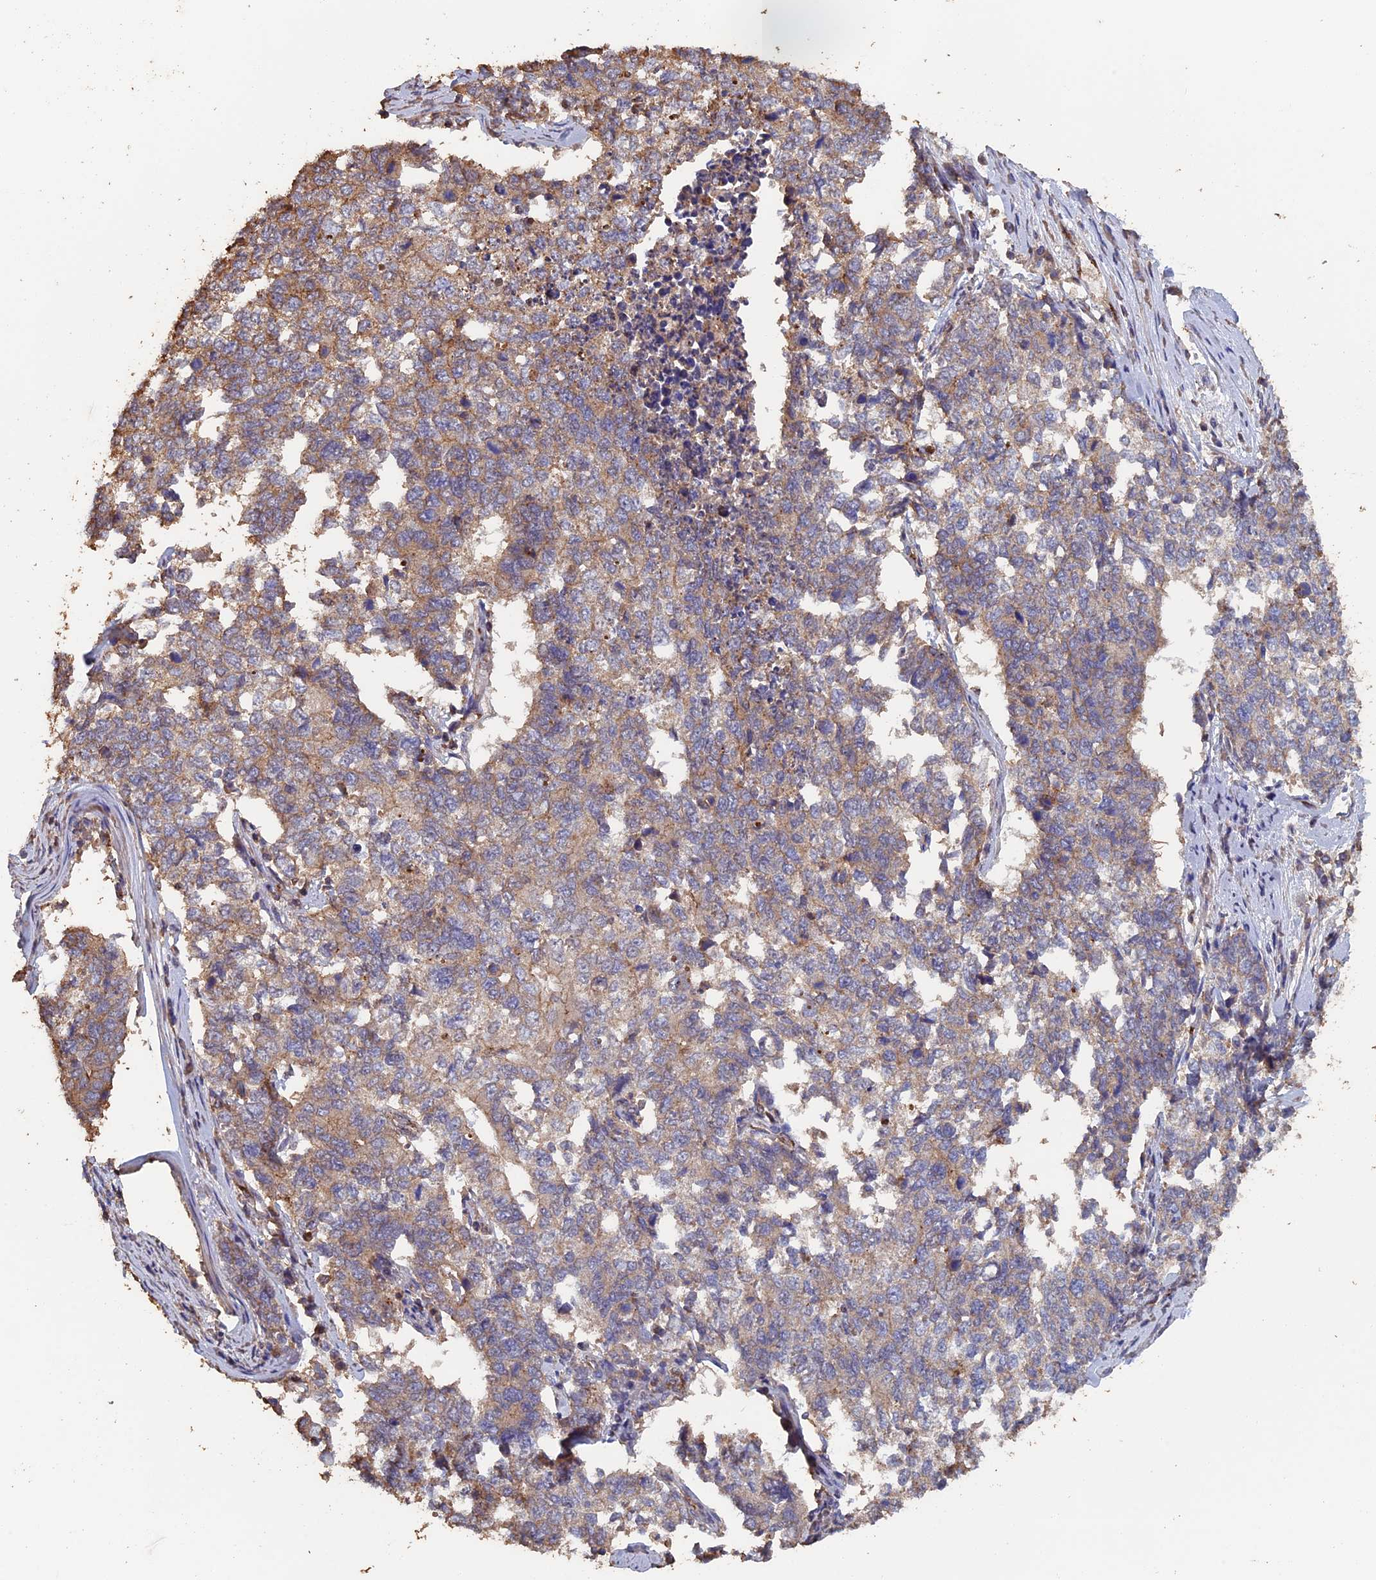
{"staining": {"intensity": "weak", "quantity": "25%-75%", "location": "cytoplasmic/membranous"}, "tissue": "cervical cancer", "cell_type": "Tumor cells", "image_type": "cancer", "snomed": [{"axis": "morphology", "description": "Squamous cell carcinoma, NOS"}, {"axis": "topography", "description": "Cervix"}], "caption": "Approximately 25%-75% of tumor cells in human cervical squamous cell carcinoma display weak cytoplasmic/membranous protein positivity as visualized by brown immunohistochemical staining.", "gene": "PIGQ", "patient": {"sex": "female", "age": 63}}